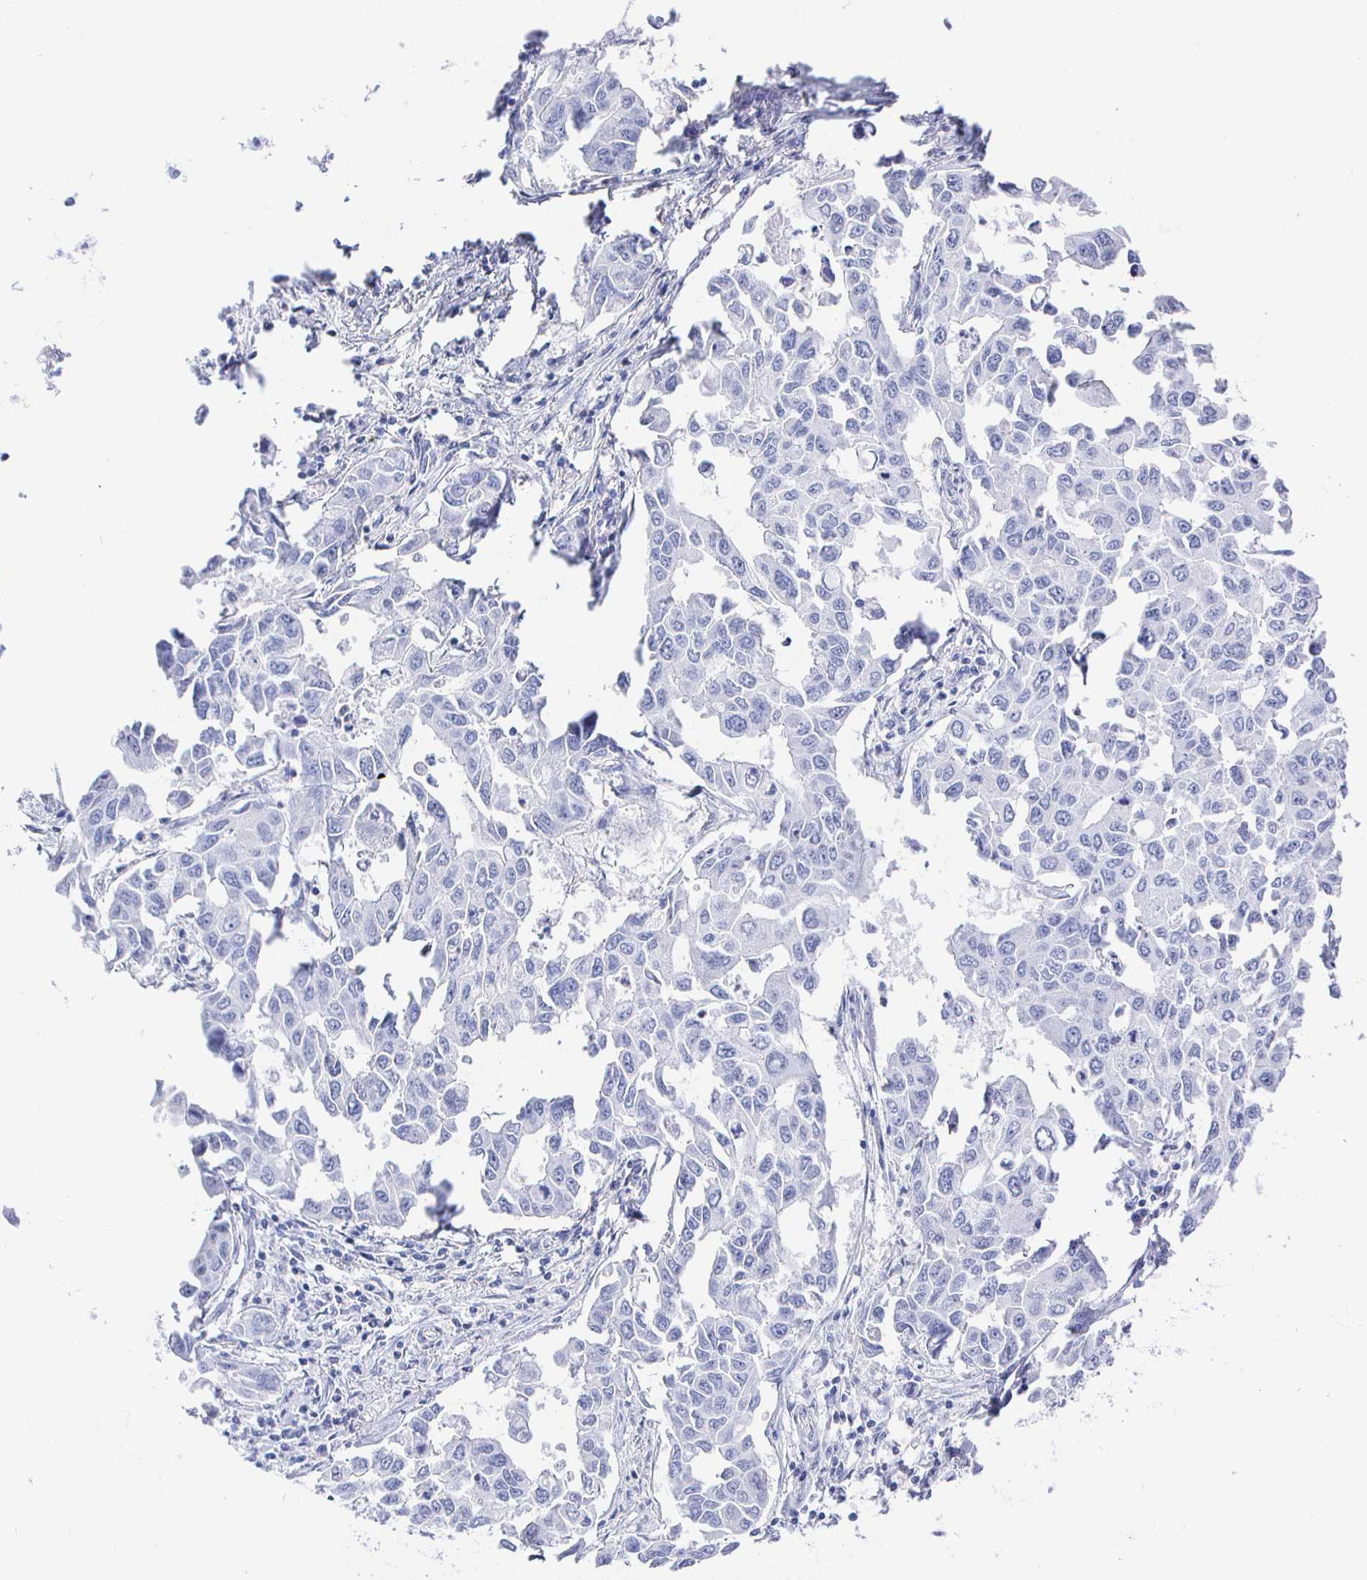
{"staining": {"intensity": "negative", "quantity": "none", "location": "none"}, "tissue": "lung cancer", "cell_type": "Tumor cells", "image_type": "cancer", "snomed": [{"axis": "morphology", "description": "Adenocarcinoma, NOS"}, {"axis": "topography", "description": "Lung"}], "caption": "IHC of lung cancer displays no expression in tumor cells.", "gene": "CLCA1", "patient": {"sex": "male", "age": 64}}